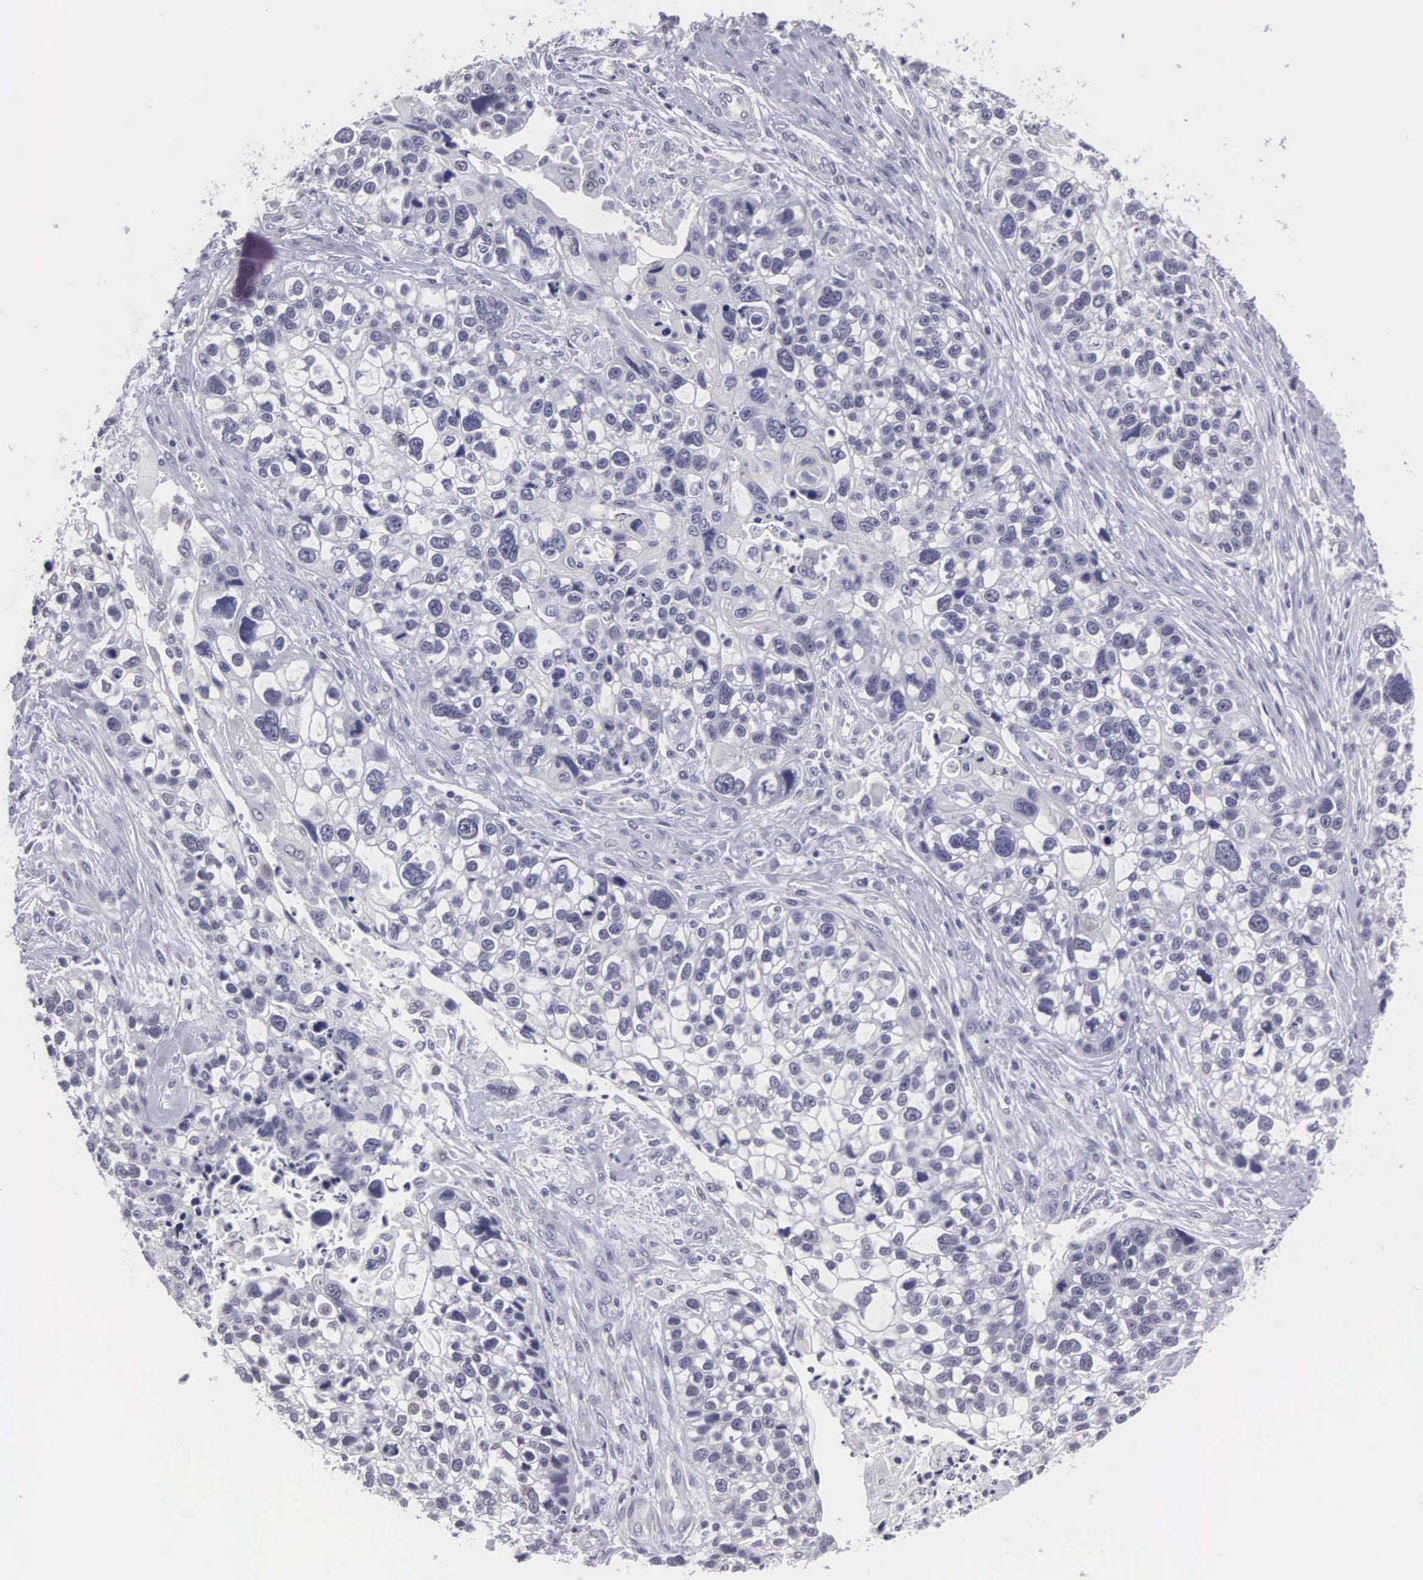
{"staining": {"intensity": "negative", "quantity": "none", "location": "none"}, "tissue": "lung cancer", "cell_type": "Tumor cells", "image_type": "cancer", "snomed": [{"axis": "morphology", "description": "Squamous cell carcinoma, NOS"}, {"axis": "topography", "description": "Lymph node"}, {"axis": "topography", "description": "Lung"}], "caption": "A photomicrograph of lung cancer (squamous cell carcinoma) stained for a protein displays no brown staining in tumor cells.", "gene": "ETV6", "patient": {"sex": "male", "age": 74}}